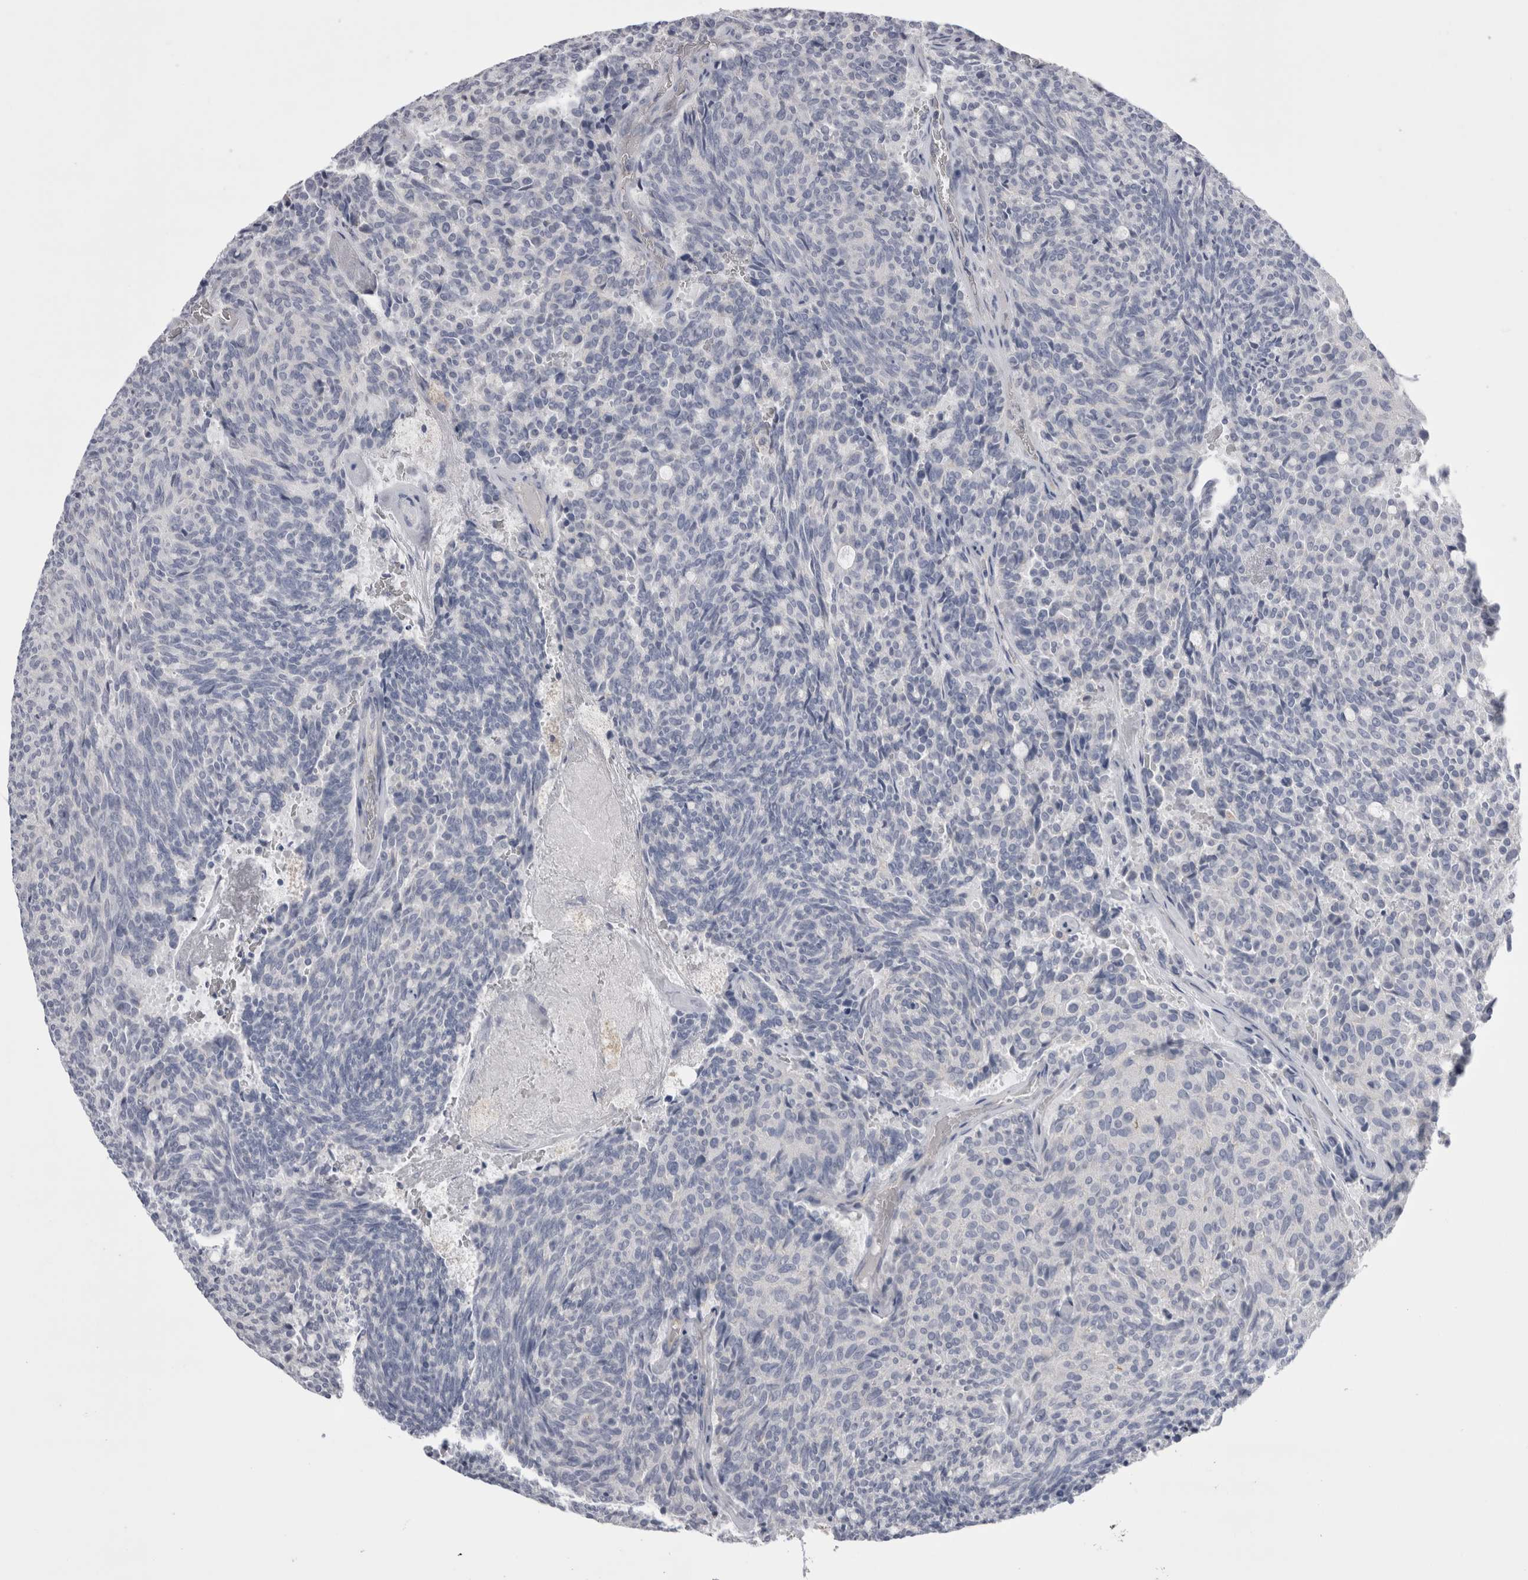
{"staining": {"intensity": "negative", "quantity": "none", "location": "none"}, "tissue": "carcinoid", "cell_type": "Tumor cells", "image_type": "cancer", "snomed": [{"axis": "morphology", "description": "Carcinoid, malignant, NOS"}, {"axis": "topography", "description": "Pancreas"}], "caption": "There is no significant expression in tumor cells of carcinoid. The staining is performed using DAB brown chromogen with nuclei counter-stained in using hematoxylin.", "gene": "EPDR1", "patient": {"sex": "female", "age": 54}}